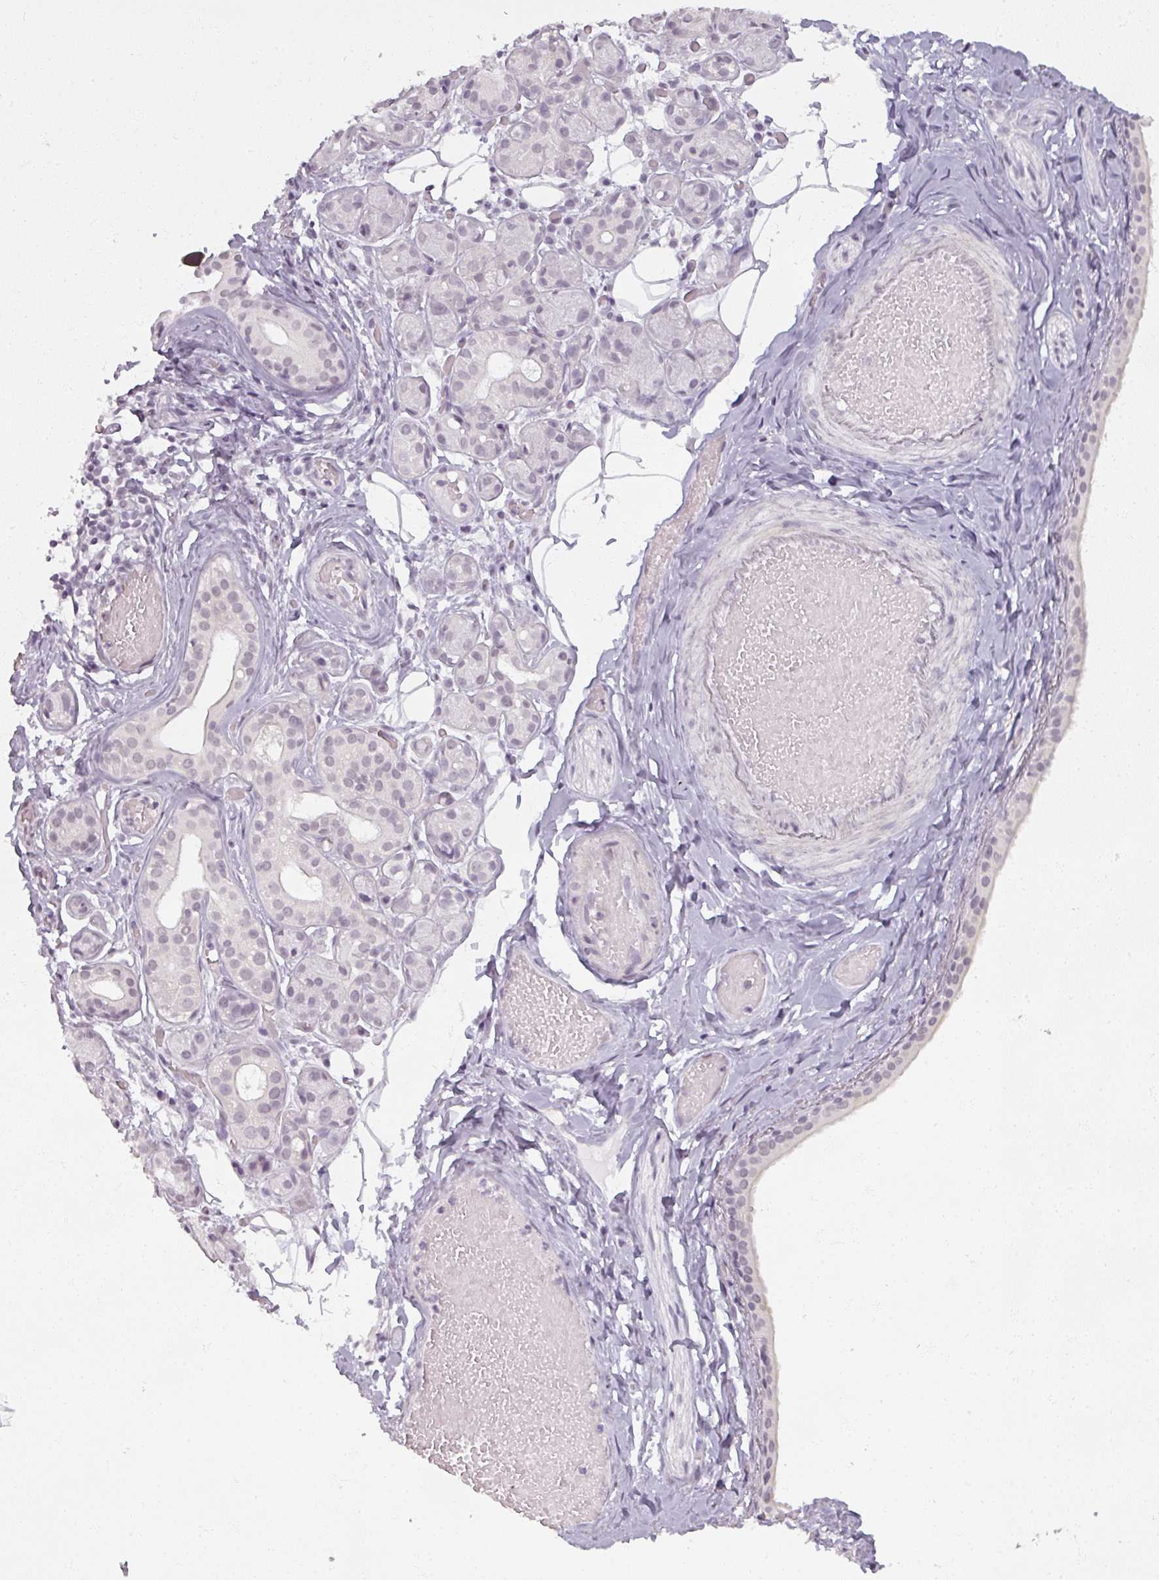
{"staining": {"intensity": "negative", "quantity": "none", "location": "none"}, "tissue": "salivary gland", "cell_type": "Glandular cells", "image_type": "normal", "snomed": [{"axis": "morphology", "description": "Normal tissue, NOS"}, {"axis": "topography", "description": "Salivary gland"}], "caption": "Immunohistochemistry (IHC) photomicrograph of unremarkable salivary gland stained for a protein (brown), which displays no staining in glandular cells.", "gene": "RFPL2", "patient": {"sex": "male", "age": 82}}